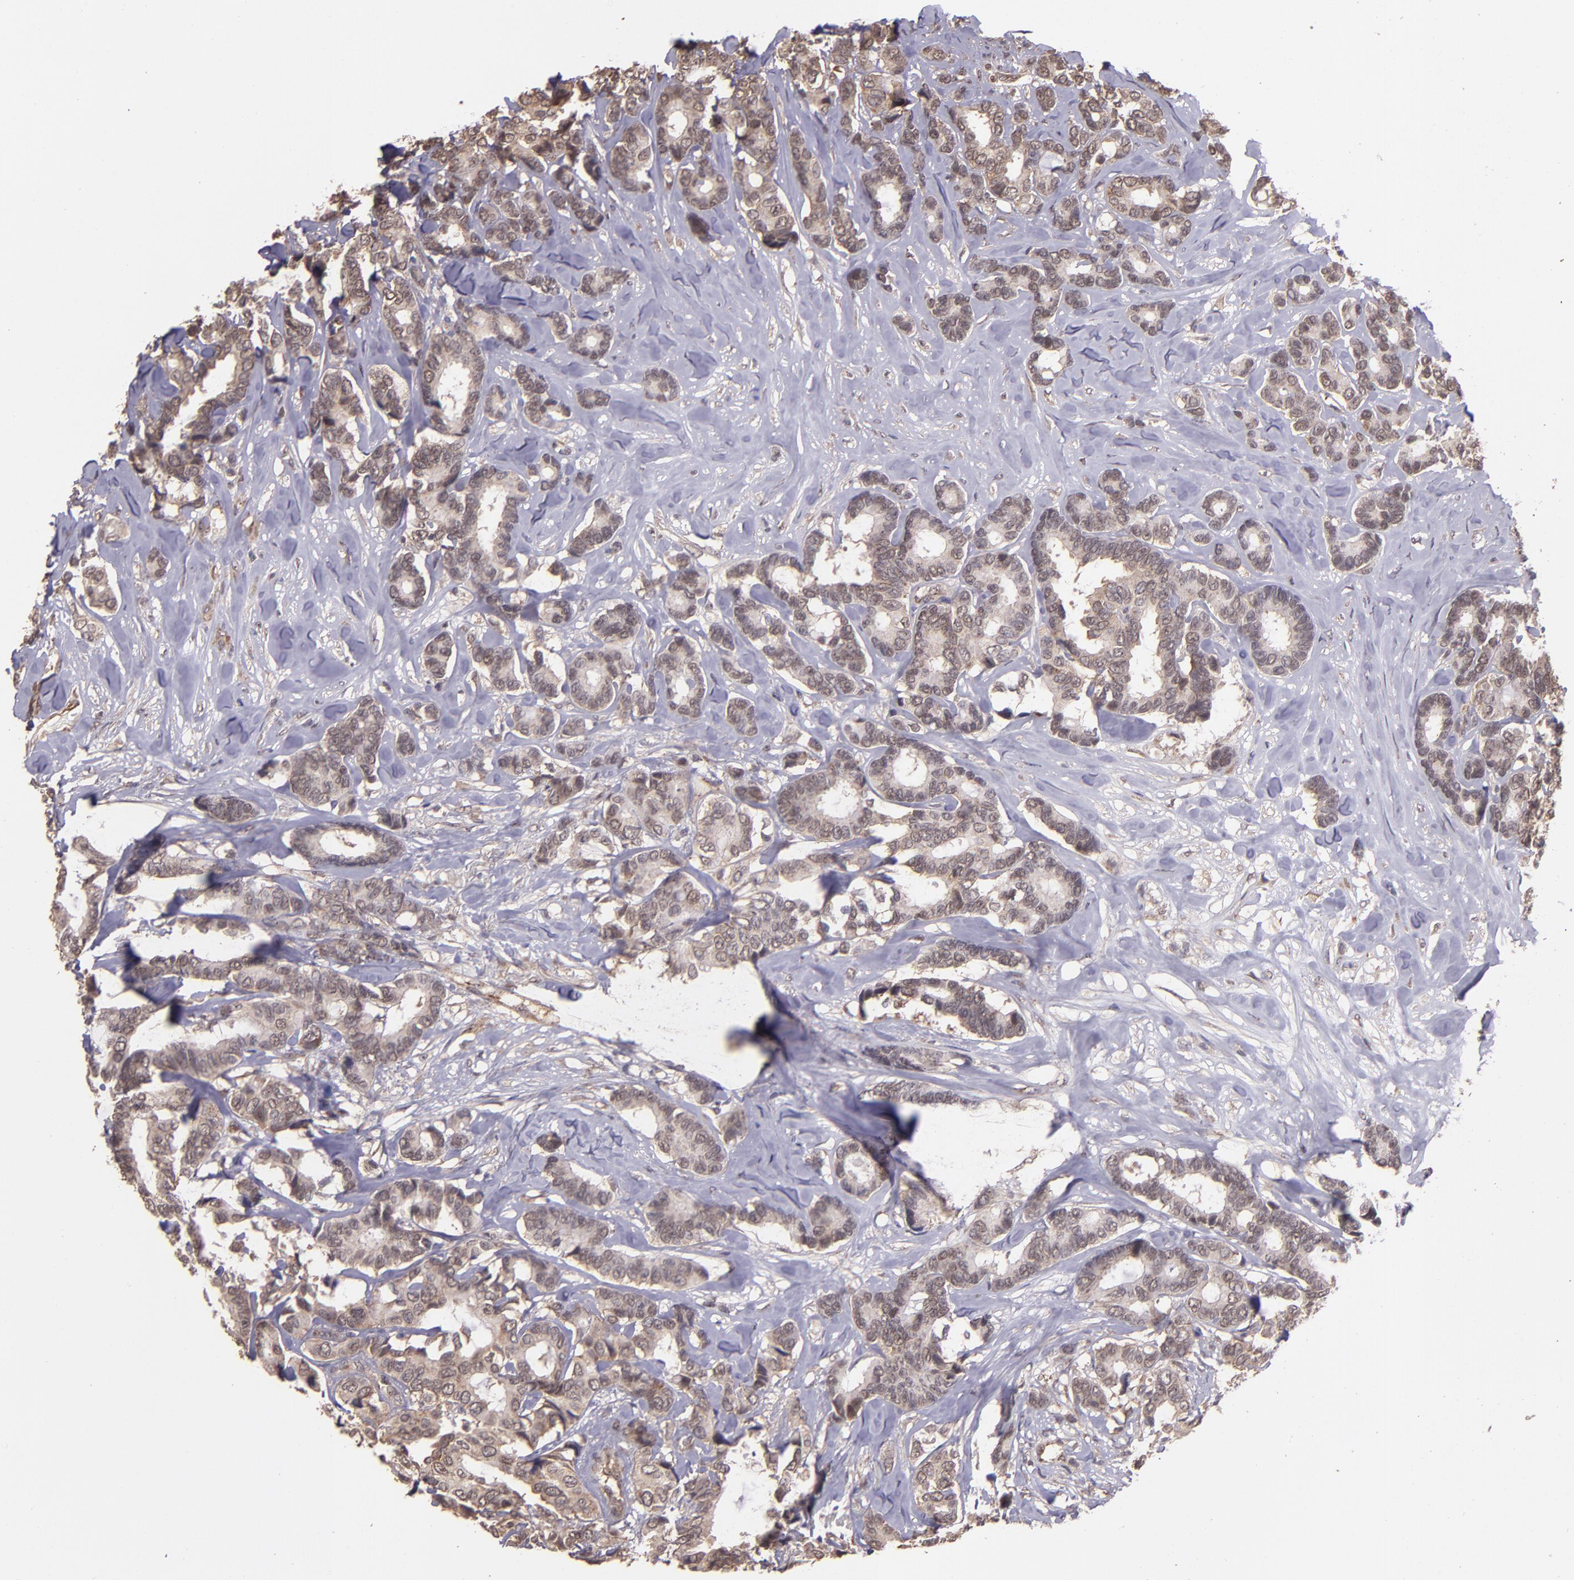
{"staining": {"intensity": "strong", "quantity": ">75%", "location": "cytoplasmic/membranous"}, "tissue": "breast cancer", "cell_type": "Tumor cells", "image_type": "cancer", "snomed": [{"axis": "morphology", "description": "Duct carcinoma"}, {"axis": "topography", "description": "Breast"}], "caption": "Brown immunohistochemical staining in human breast cancer (infiltrating ductal carcinoma) shows strong cytoplasmic/membranous expression in about >75% of tumor cells.", "gene": "USP51", "patient": {"sex": "female", "age": 87}}